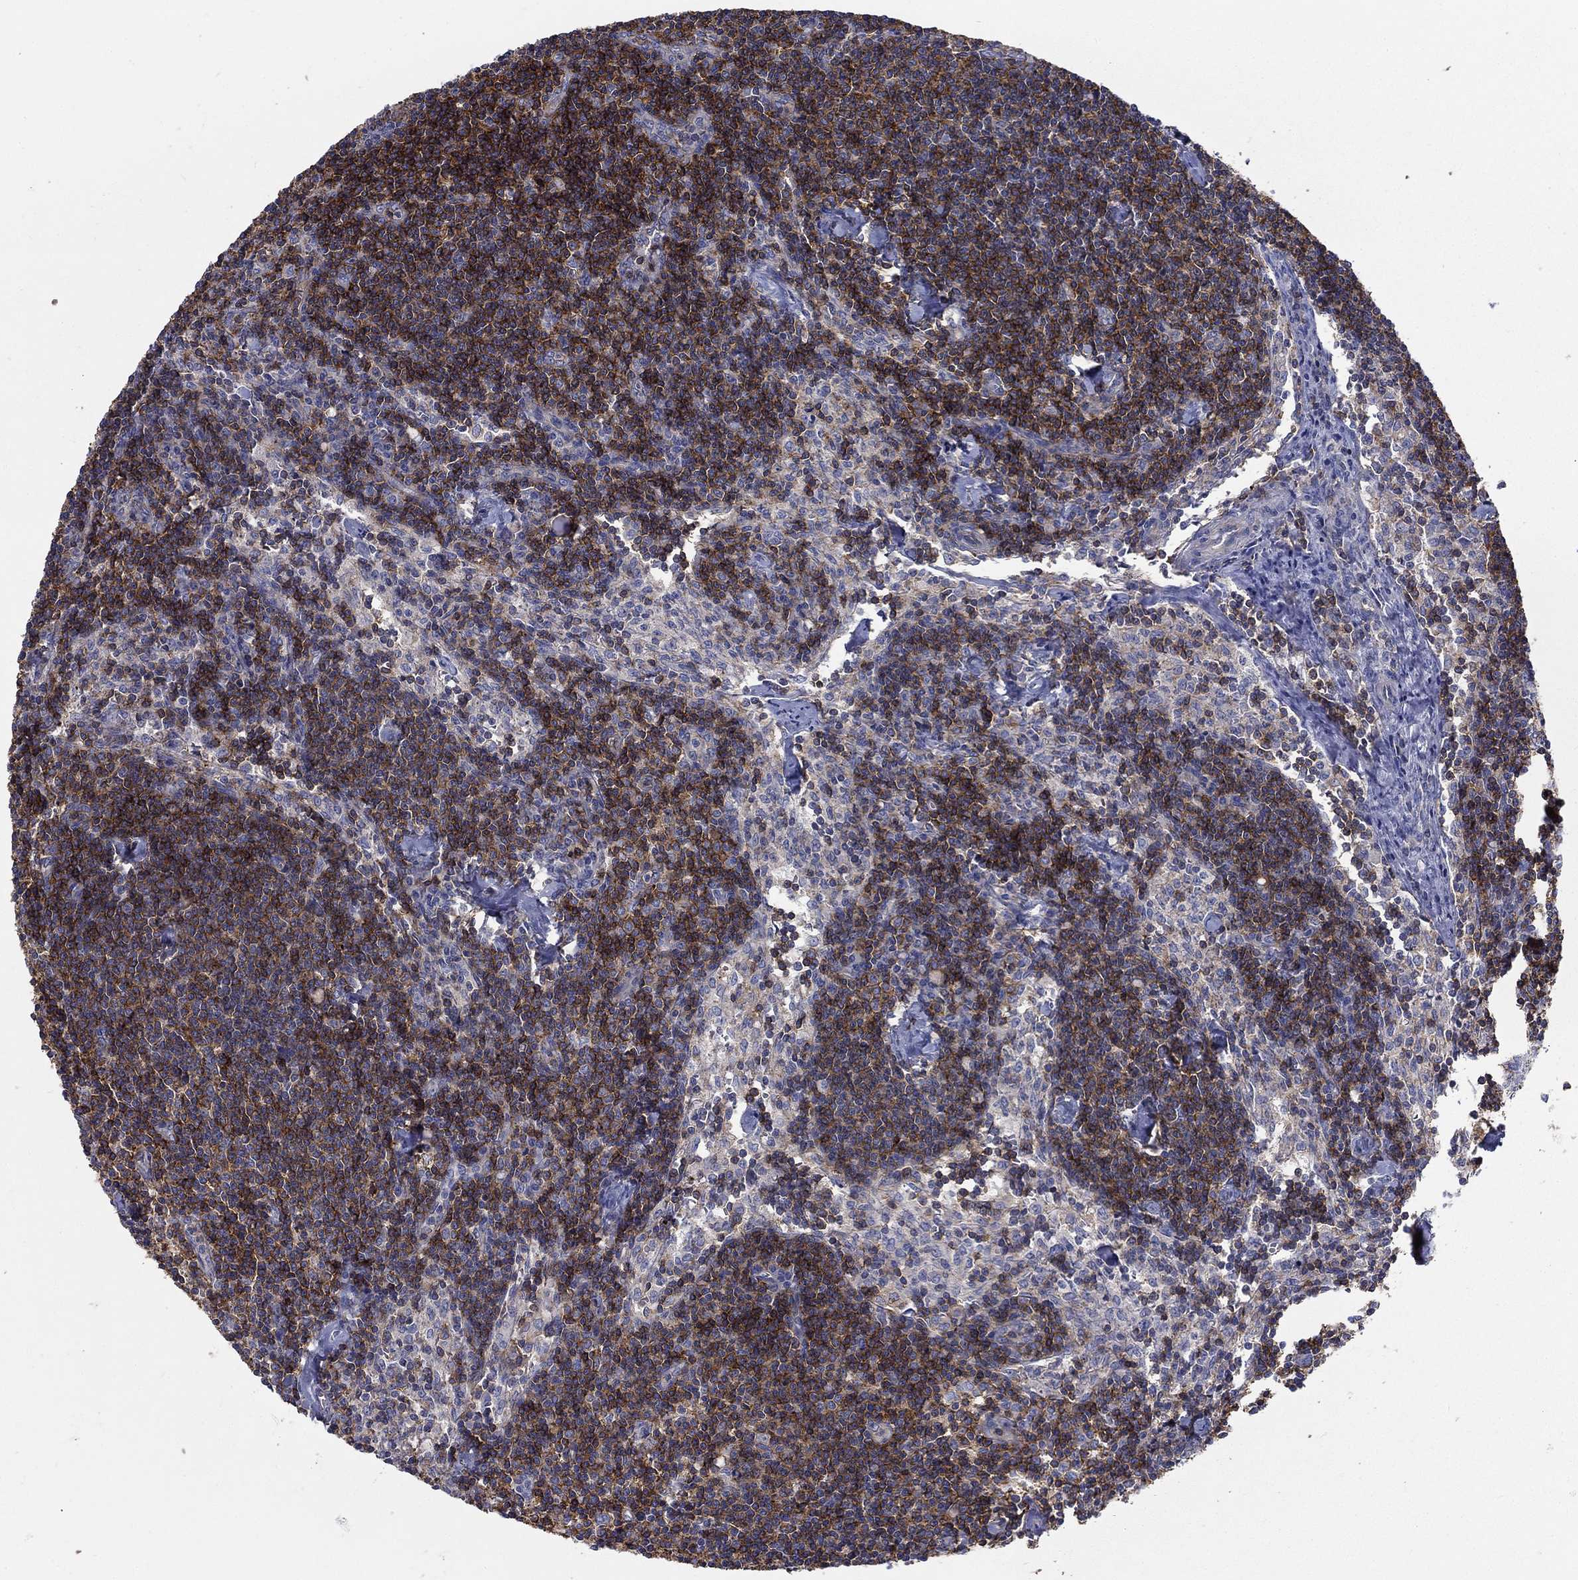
{"staining": {"intensity": "strong", "quantity": "25%-75%", "location": "cytoplasmic/membranous"}, "tissue": "lymph node", "cell_type": "Germinal center cells", "image_type": "normal", "snomed": [{"axis": "morphology", "description": "Normal tissue, NOS"}, {"axis": "topography", "description": "Lymph node"}], "caption": "Protein analysis of benign lymph node demonstrates strong cytoplasmic/membranous staining in approximately 25%-75% of germinal center cells. The staining was performed using DAB (3,3'-diaminobenzidine) to visualize the protein expression in brown, while the nuclei were stained in blue with hematoxylin (Magnification: 20x).", "gene": "SIT1", "patient": {"sex": "female", "age": 51}}